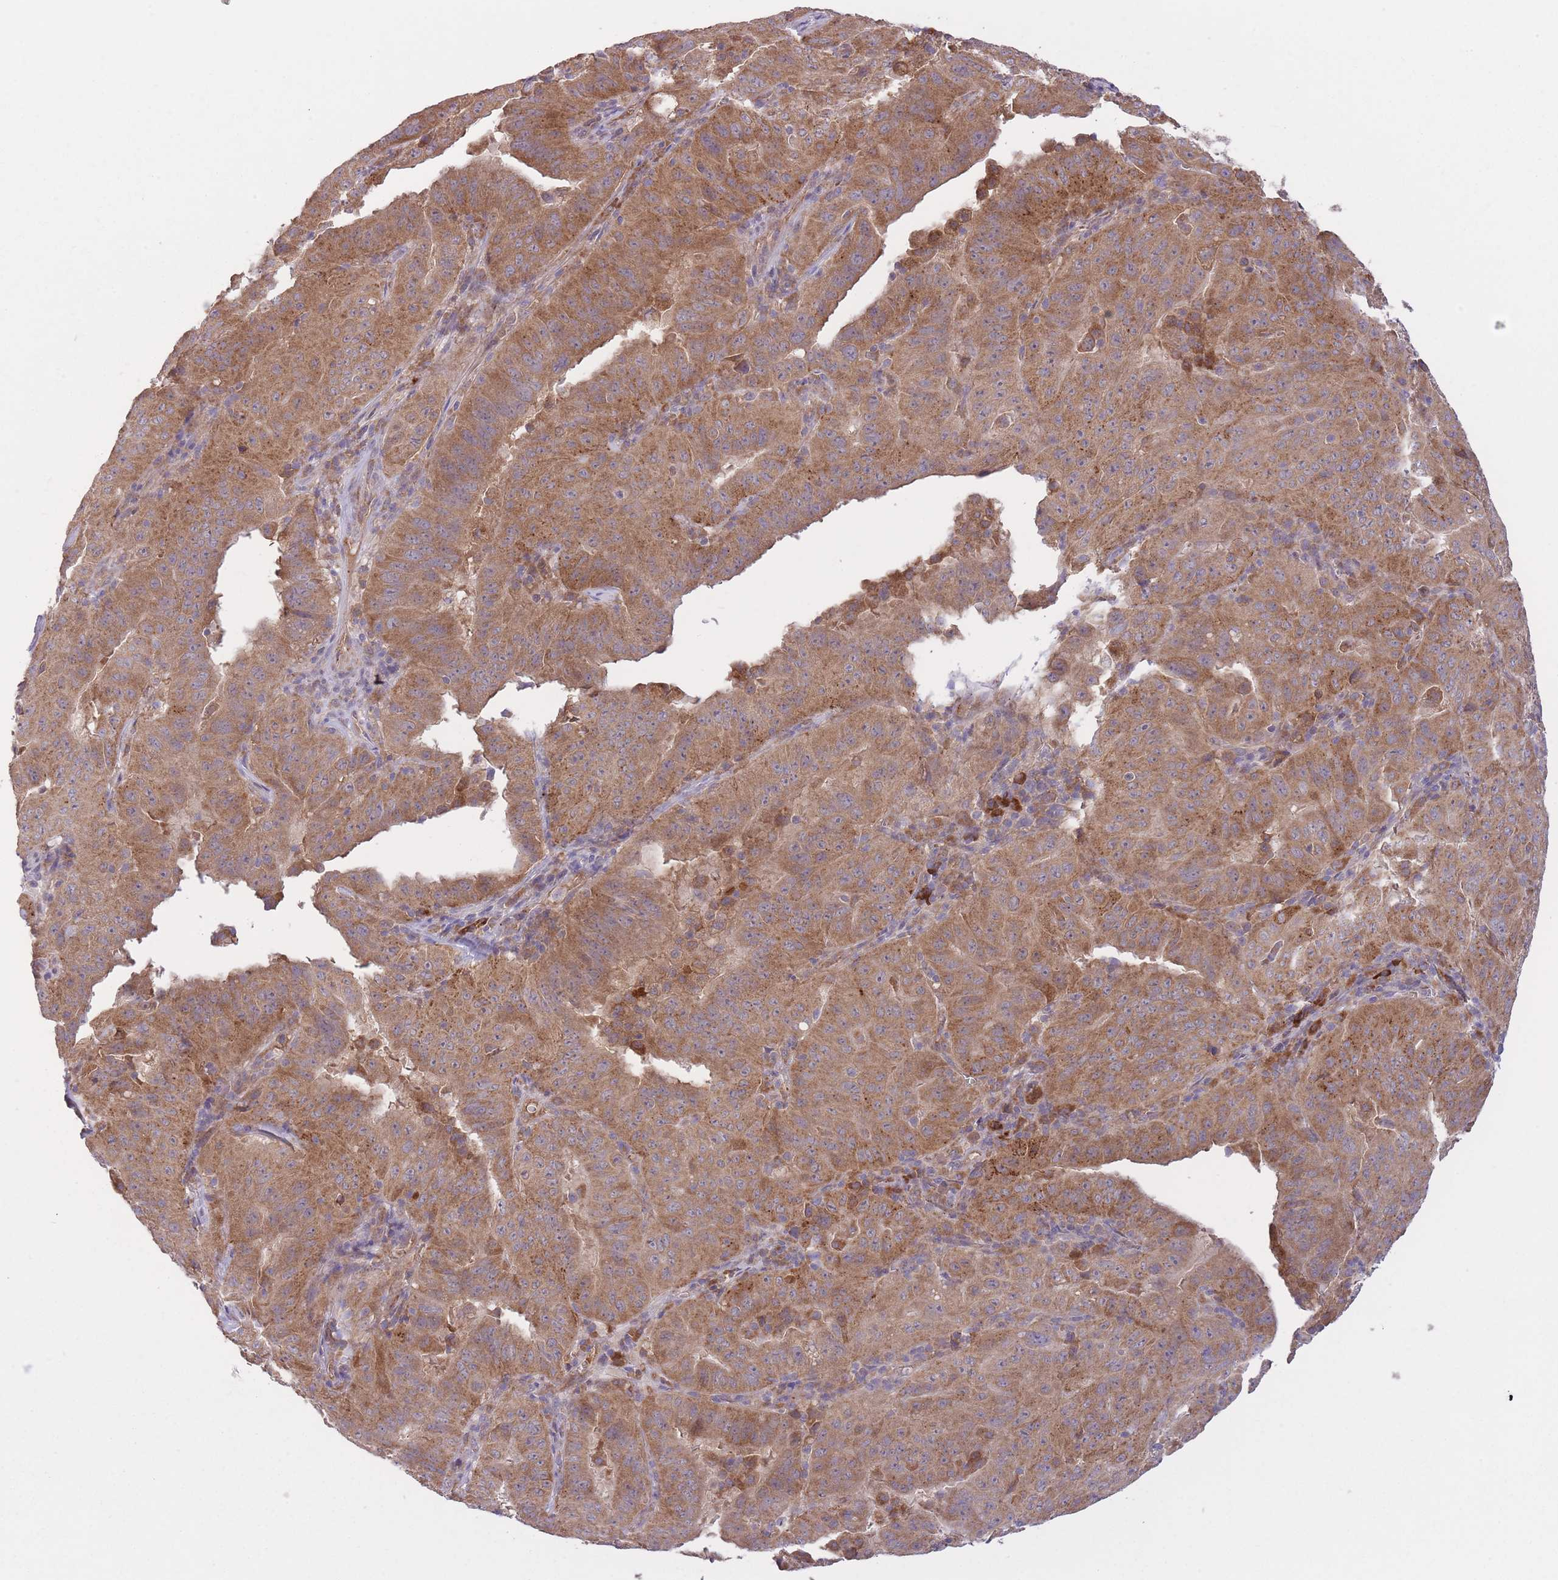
{"staining": {"intensity": "moderate", "quantity": ">75%", "location": "cytoplasmic/membranous"}, "tissue": "pancreatic cancer", "cell_type": "Tumor cells", "image_type": "cancer", "snomed": [{"axis": "morphology", "description": "Adenocarcinoma, NOS"}, {"axis": "topography", "description": "Pancreas"}], "caption": "Adenocarcinoma (pancreatic) stained for a protein (brown) shows moderate cytoplasmic/membranous positive staining in about >75% of tumor cells.", "gene": "POLR3F", "patient": {"sex": "male", "age": 63}}